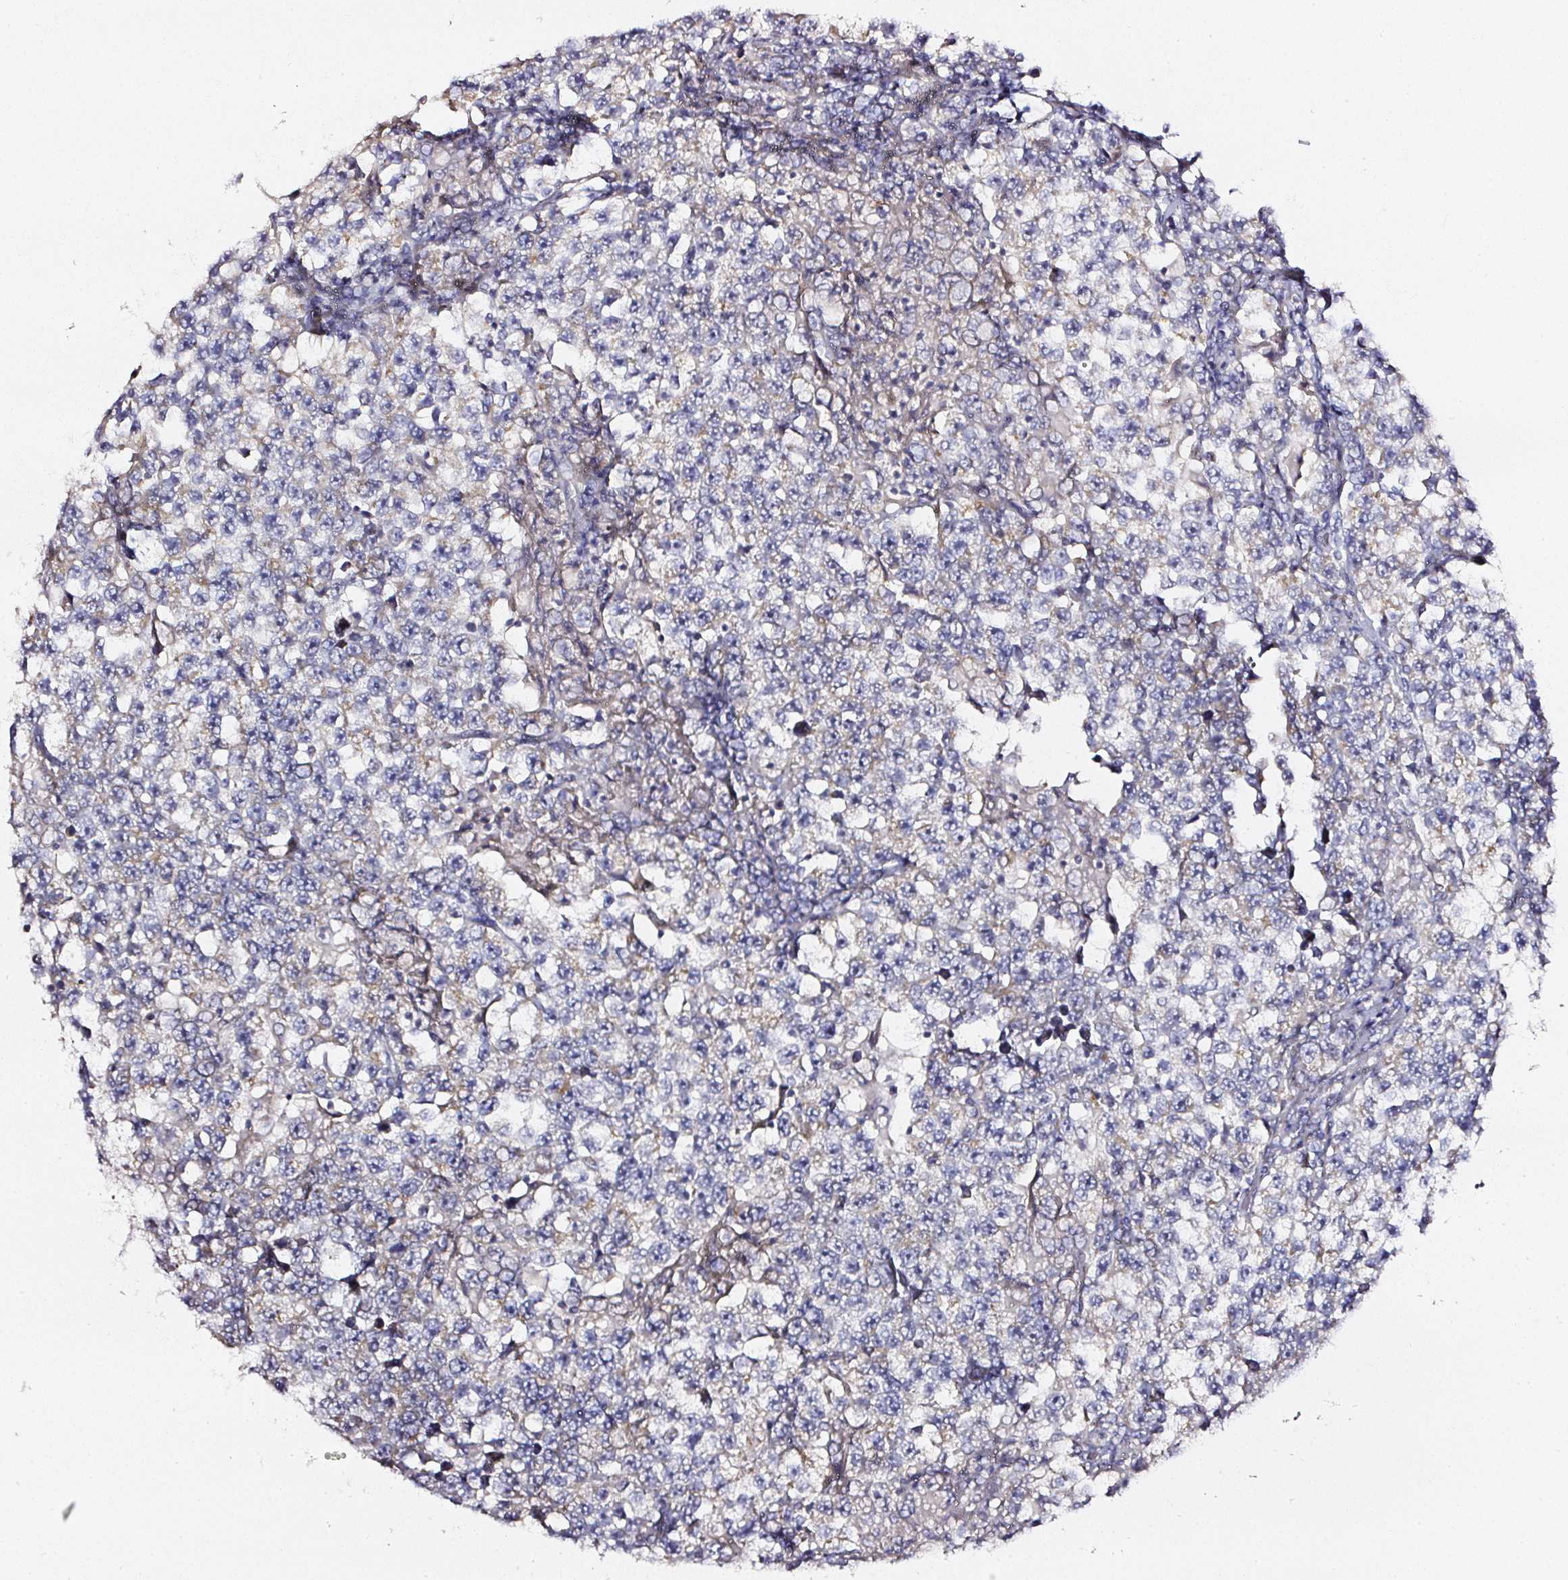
{"staining": {"intensity": "weak", "quantity": "25%-75%", "location": "cytoplasmic/membranous"}, "tissue": "testis cancer", "cell_type": "Tumor cells", "image_type": "cancer", "snomed": [{"axis": "morphology", "description": "Seminoma, NOS"}, {"axis": "topography", "description": "Testis"}], "caption": "Immunohistochemical staining of testis cancer (seminoma) shows low levels of weak cytoplasmic/membranous expression in about 25%-75% of tumor cells. The staining was performed using DAB (3,3'-diaminobenzidine) to visualize the protein expression in brown, while the nuclei were stained in blue with hematoxylin (Magnification: 20x).", "gene": "NTRK1", "patient": {"sex": "male", "age": 46}}